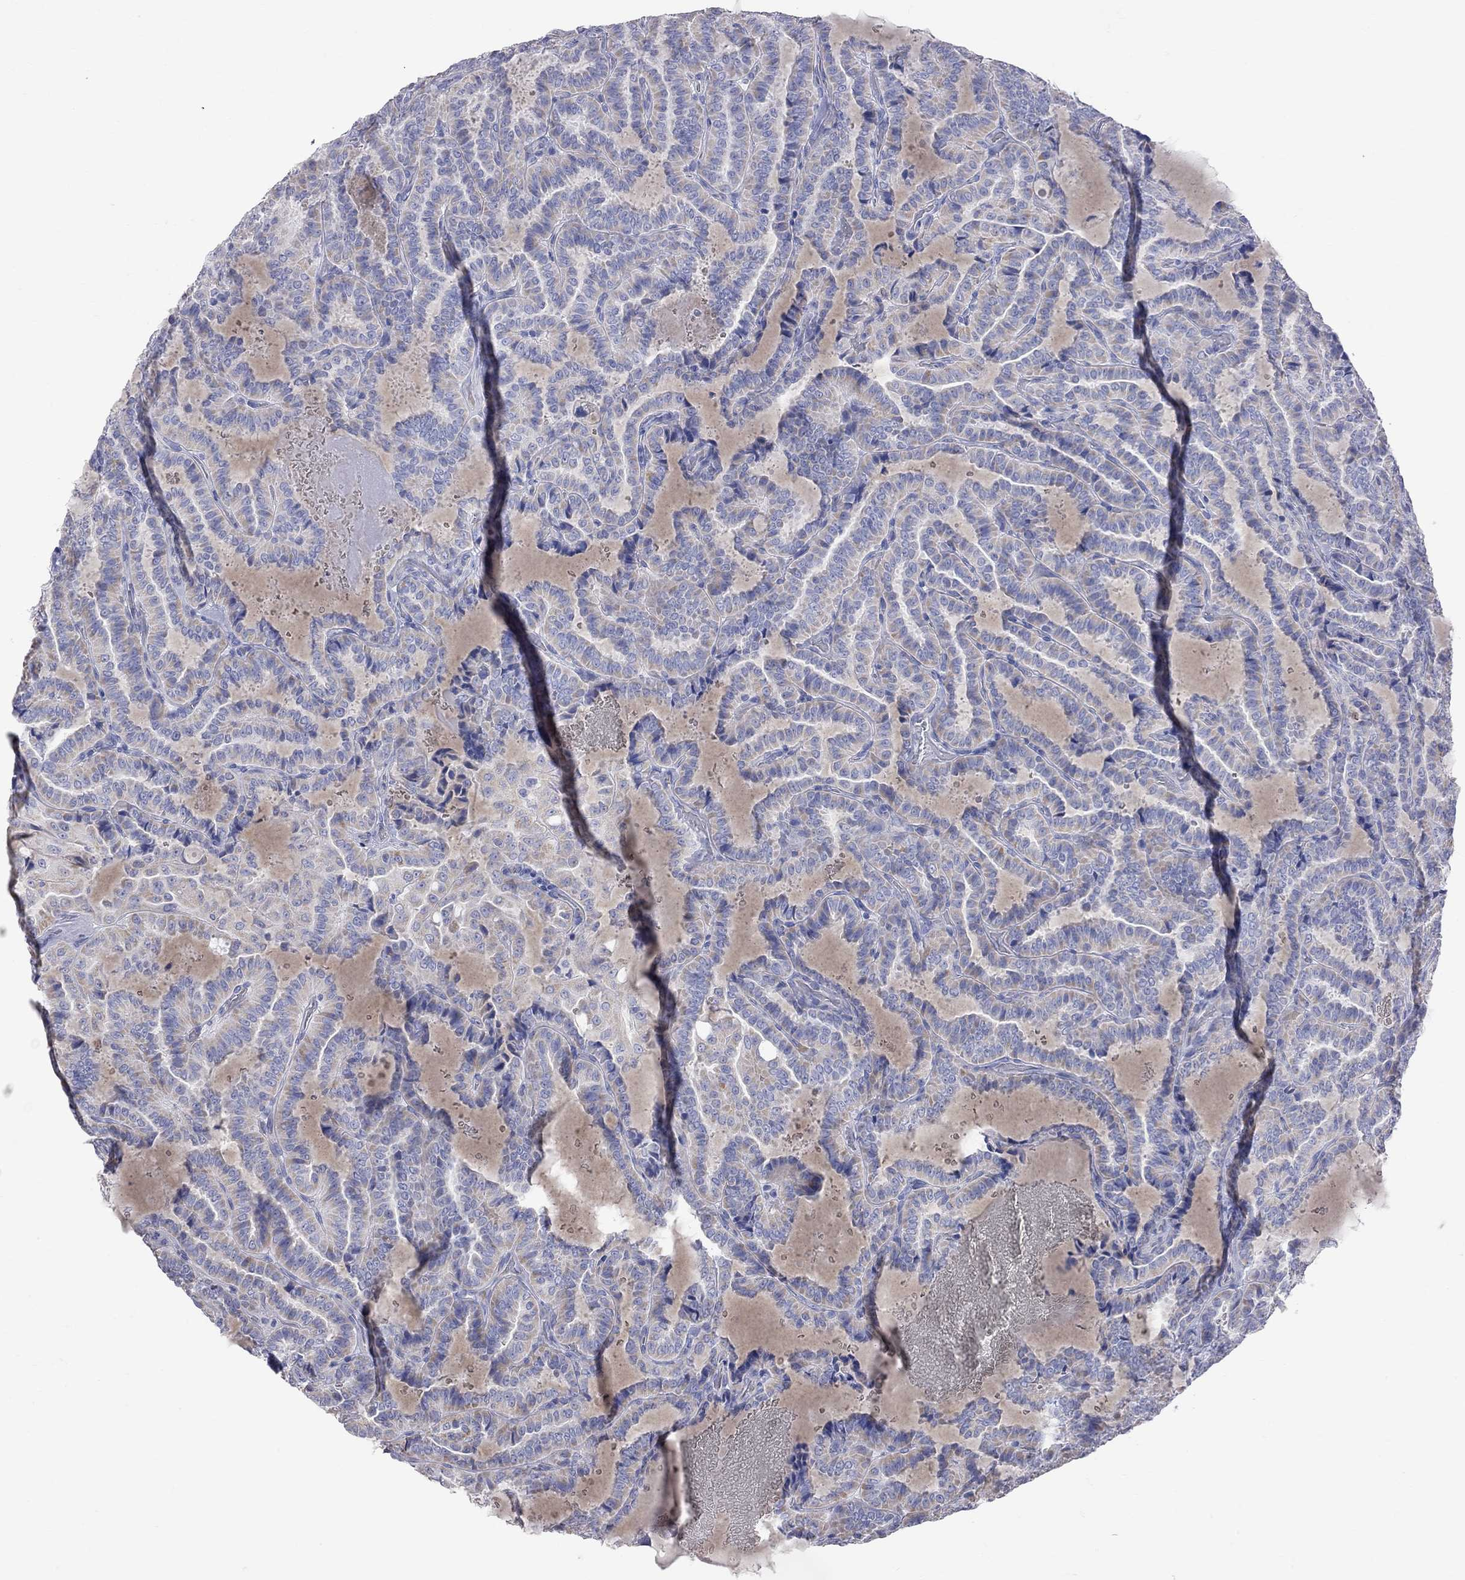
{"staining": {"intensity": "negative", "quantity": "none", "location": "none"}, "tissue": "thyroid cancer", "cell_type": "Tumor cells", "image_type": "cancer", "snomed": [{"axis": "morphology", "description": "Papillary adenocarcinoma, NOS"}, {"axis": "topography", "description": "Thyroid gland"}], "caption": "This is a micrograph of immunohistochemistry (IHC) staining of thyroid cancer (papillary adenocarcinoma), which shows no expression in tumor cells.", "gene": "KCND2", "patient": {"sex": "female", "age": 39}}